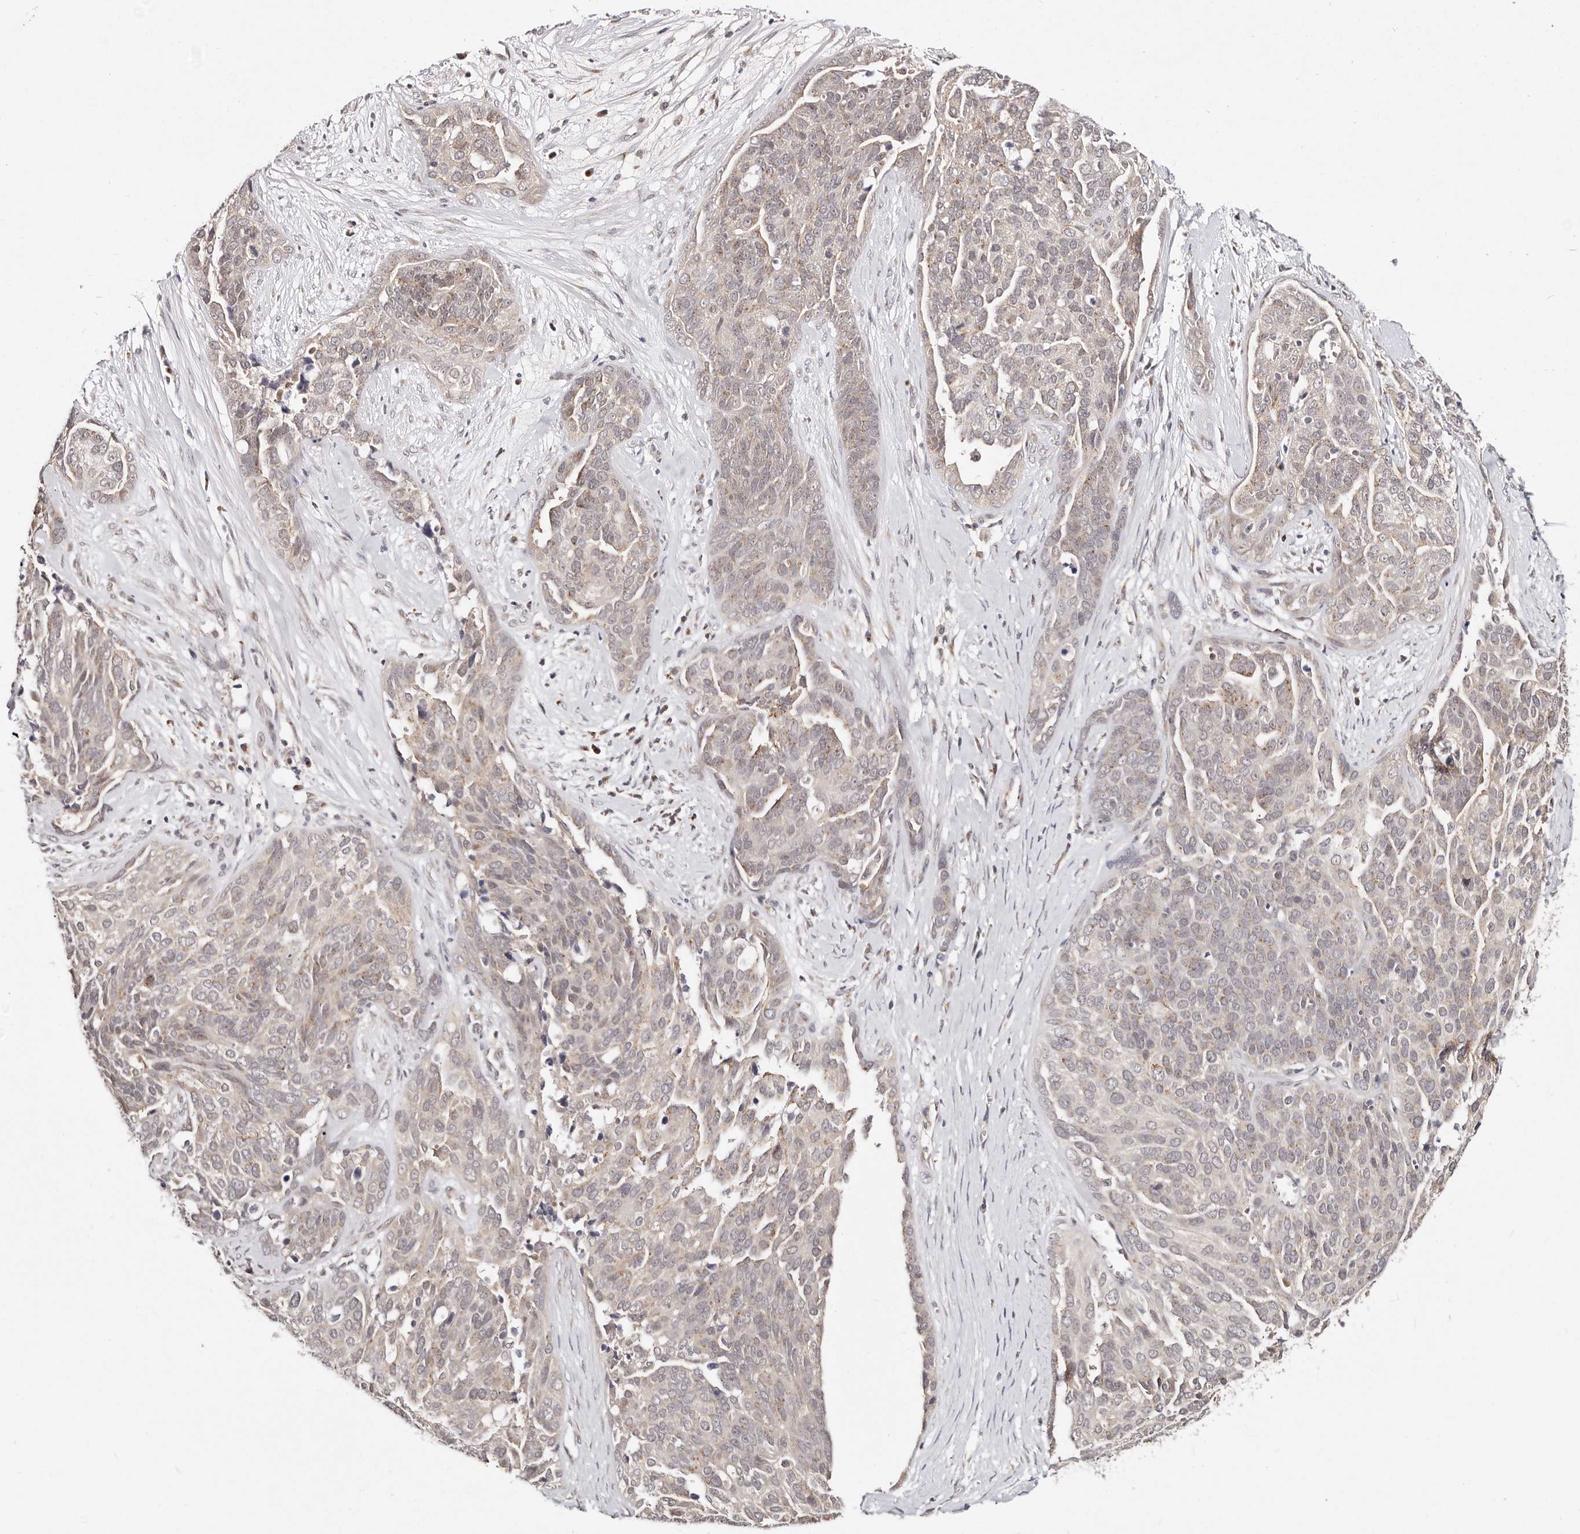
{"staining": {"intensity": "moderate", "quantity": "<25%", "location": "cytoplasmic/membranous"}, "tissue": "ovarian cancer", "cell_type": "Tumor cells", "image_type": "cancer", "snomed": [{"axis": "morphology", "description": "Cystadenocarcinoma, serous, NOS"}, {"axis": "topography", "description": "Ovary"}], "caption": "A high-resolution histopathology image shows immunohistochemistry (IHC) staining of ovarian serous cystadenocarcinoma, which exhibits moderate cytoplasmic/membranous positivity in approximately <25% of tumor cells.", "gene": "VIPAS39", "patient": {"sex": "female", "age": 44}}